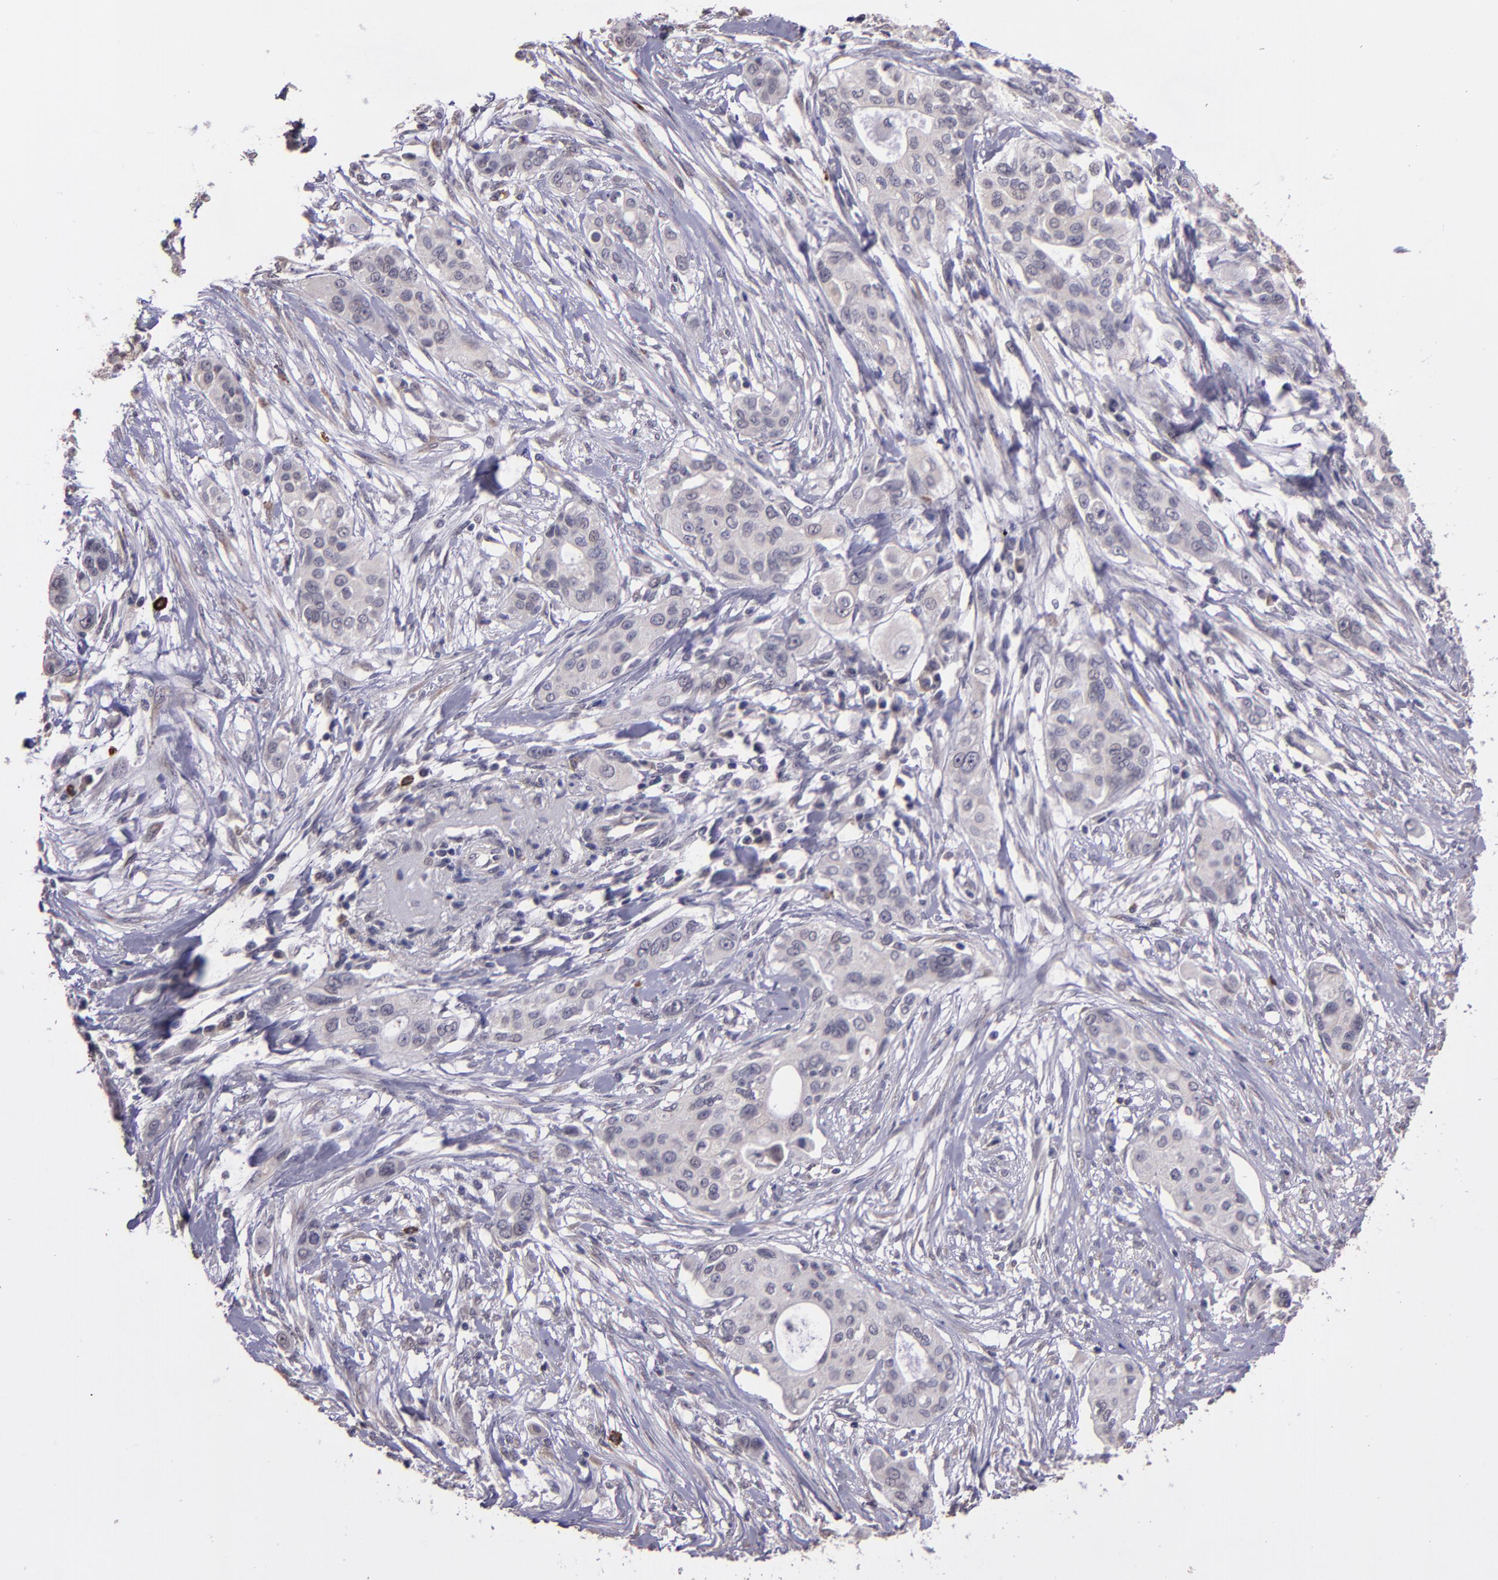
{"staining": {"intensity": "negative", "quantity": "none", "location": "none"}, "tissue": "pancreatic cancer", "cell_type": "Tumor cells", "image_type": "cancer", "snomed": [{"axis": "morphology", "description": "Adenocarcinoma, NOS"}, {"axis": "topography", "description": "Pancreas"}], "caption": "Immunohistochemistry of pancreatic adenocarcinoma displays no staining in tumor cells.", "gene": "TAF7L", "patient": {"sex": "female", "age": 60}}